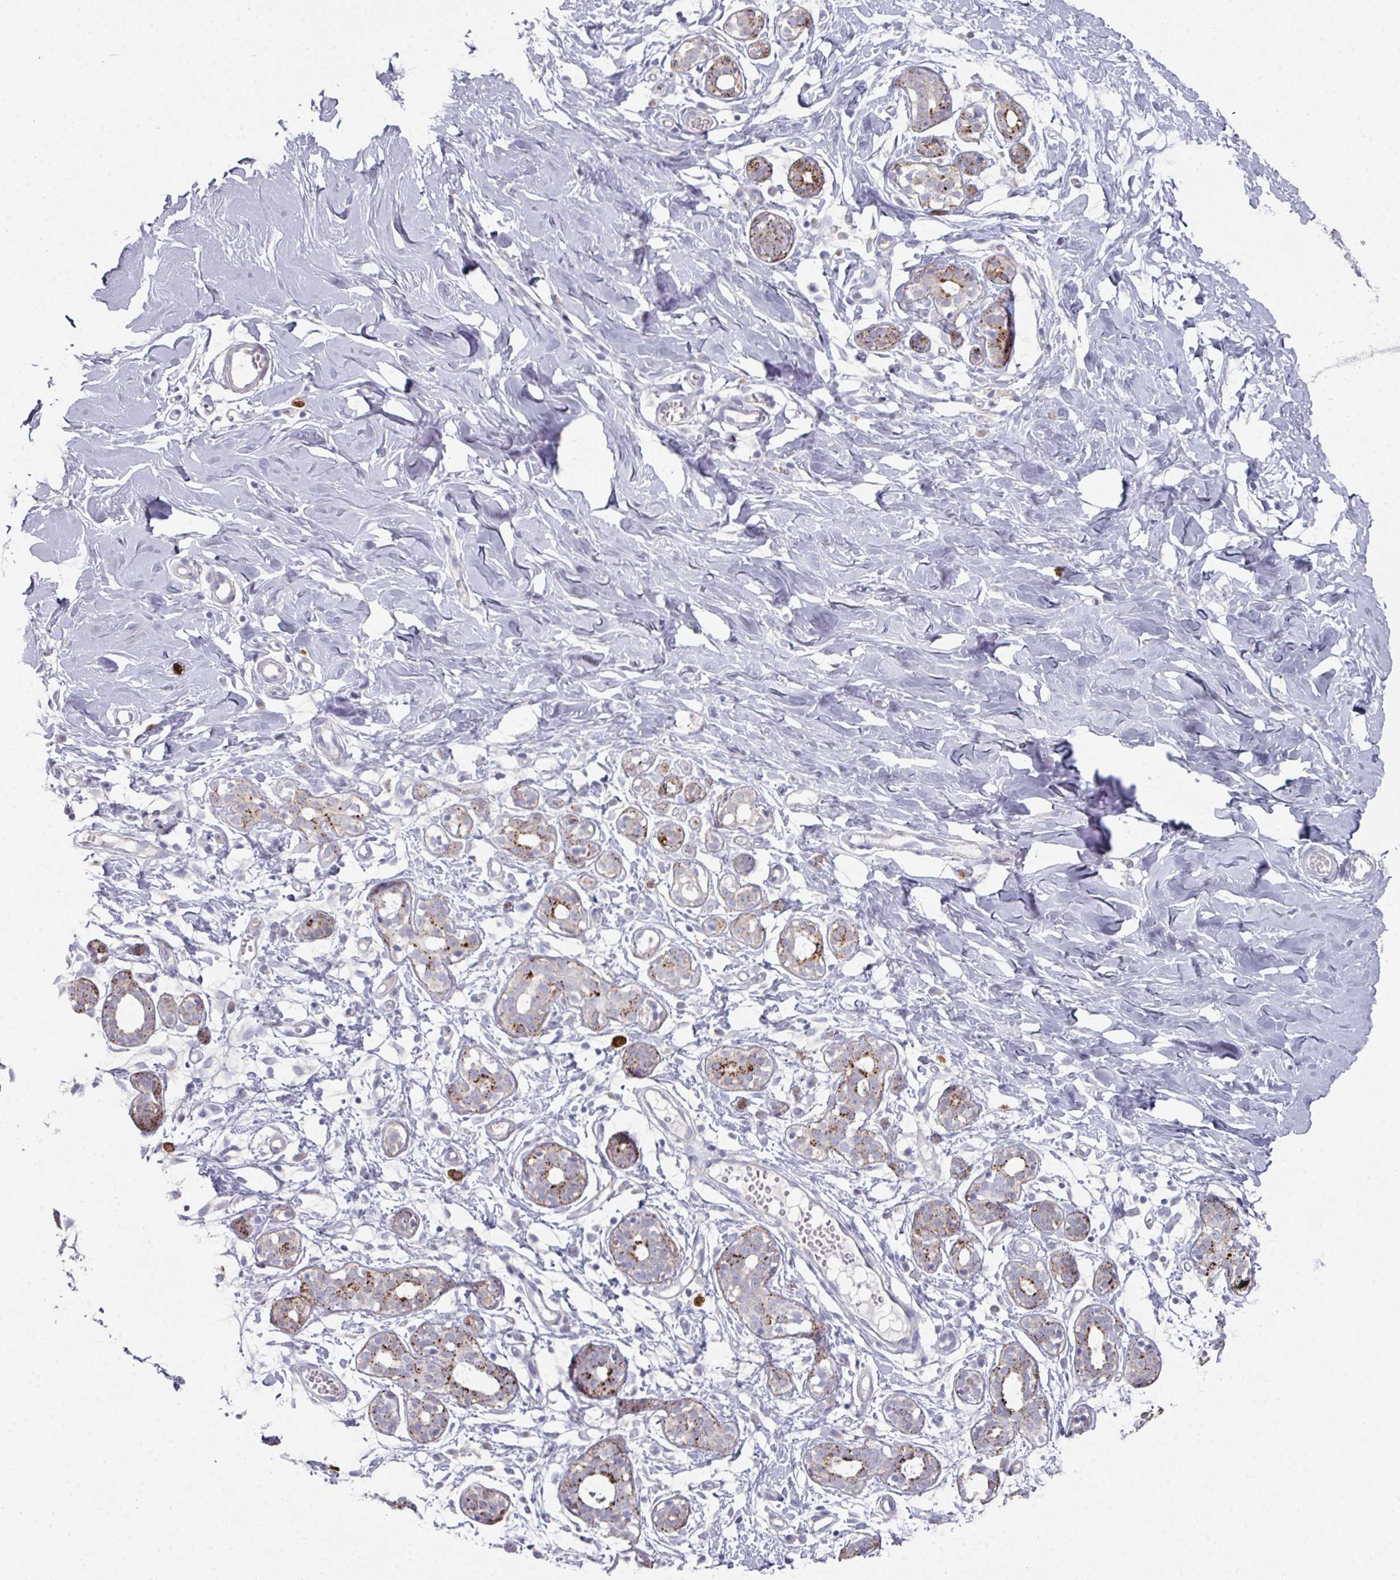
{"staining": {"intensity": "negative", "quantity": "none", "location": "none"}, "tissue": "breast", "cell_type": "Adipocytes", "image_type": "normal", "snomed": [{"axis": "morphology", "description": "Normal tissue, NOS"}, {"axis": "topography", "description": "Breast"}], "caption": "High power microscopy histopathology image of an immunohistochemistry (IHC) micrograph of normal breast, revealing no significant positivity in adipocytes.", "gene": "NT5C1A", "patient": {"sex": "female", "age": 27}}